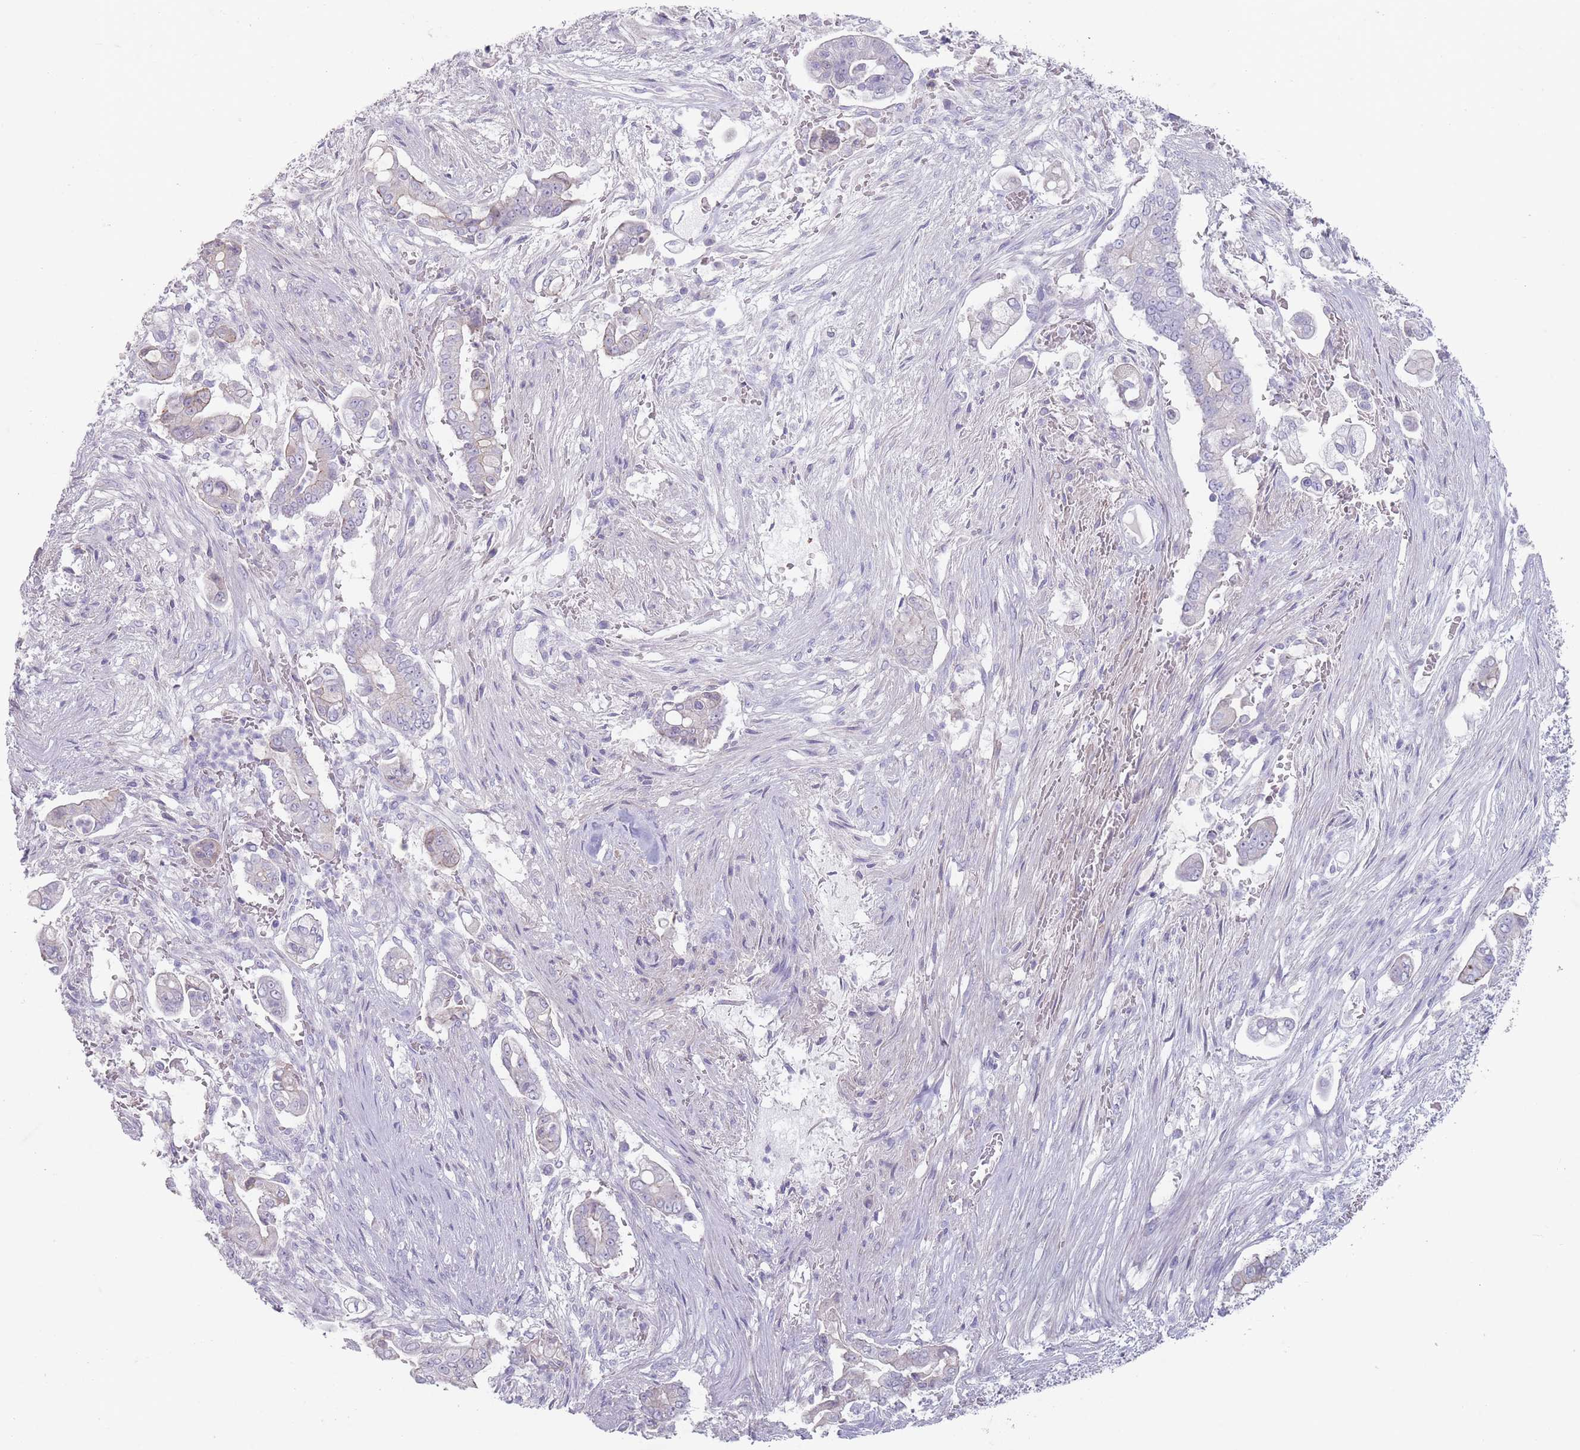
{"staining": {"intensity": "negative", "quantity": "none", "location": "none"}, "tissue": "pancreatic cancer", "cell_type": "Tumor cells", "image_type": "cancer", "snomed": [{"axis": "morphology", "description": "Adenocarcinoma, NOS"}, {"axis": "topography", "description": "Pancreas"}], "caption": "This is a micrograph of immunohistochemistry (IHC) staining of pancreatic adenocarcinoma, which shows no expression in tumor cells.", "gene": "RHBG", "patient": {"sex": "female", "age": 69}}